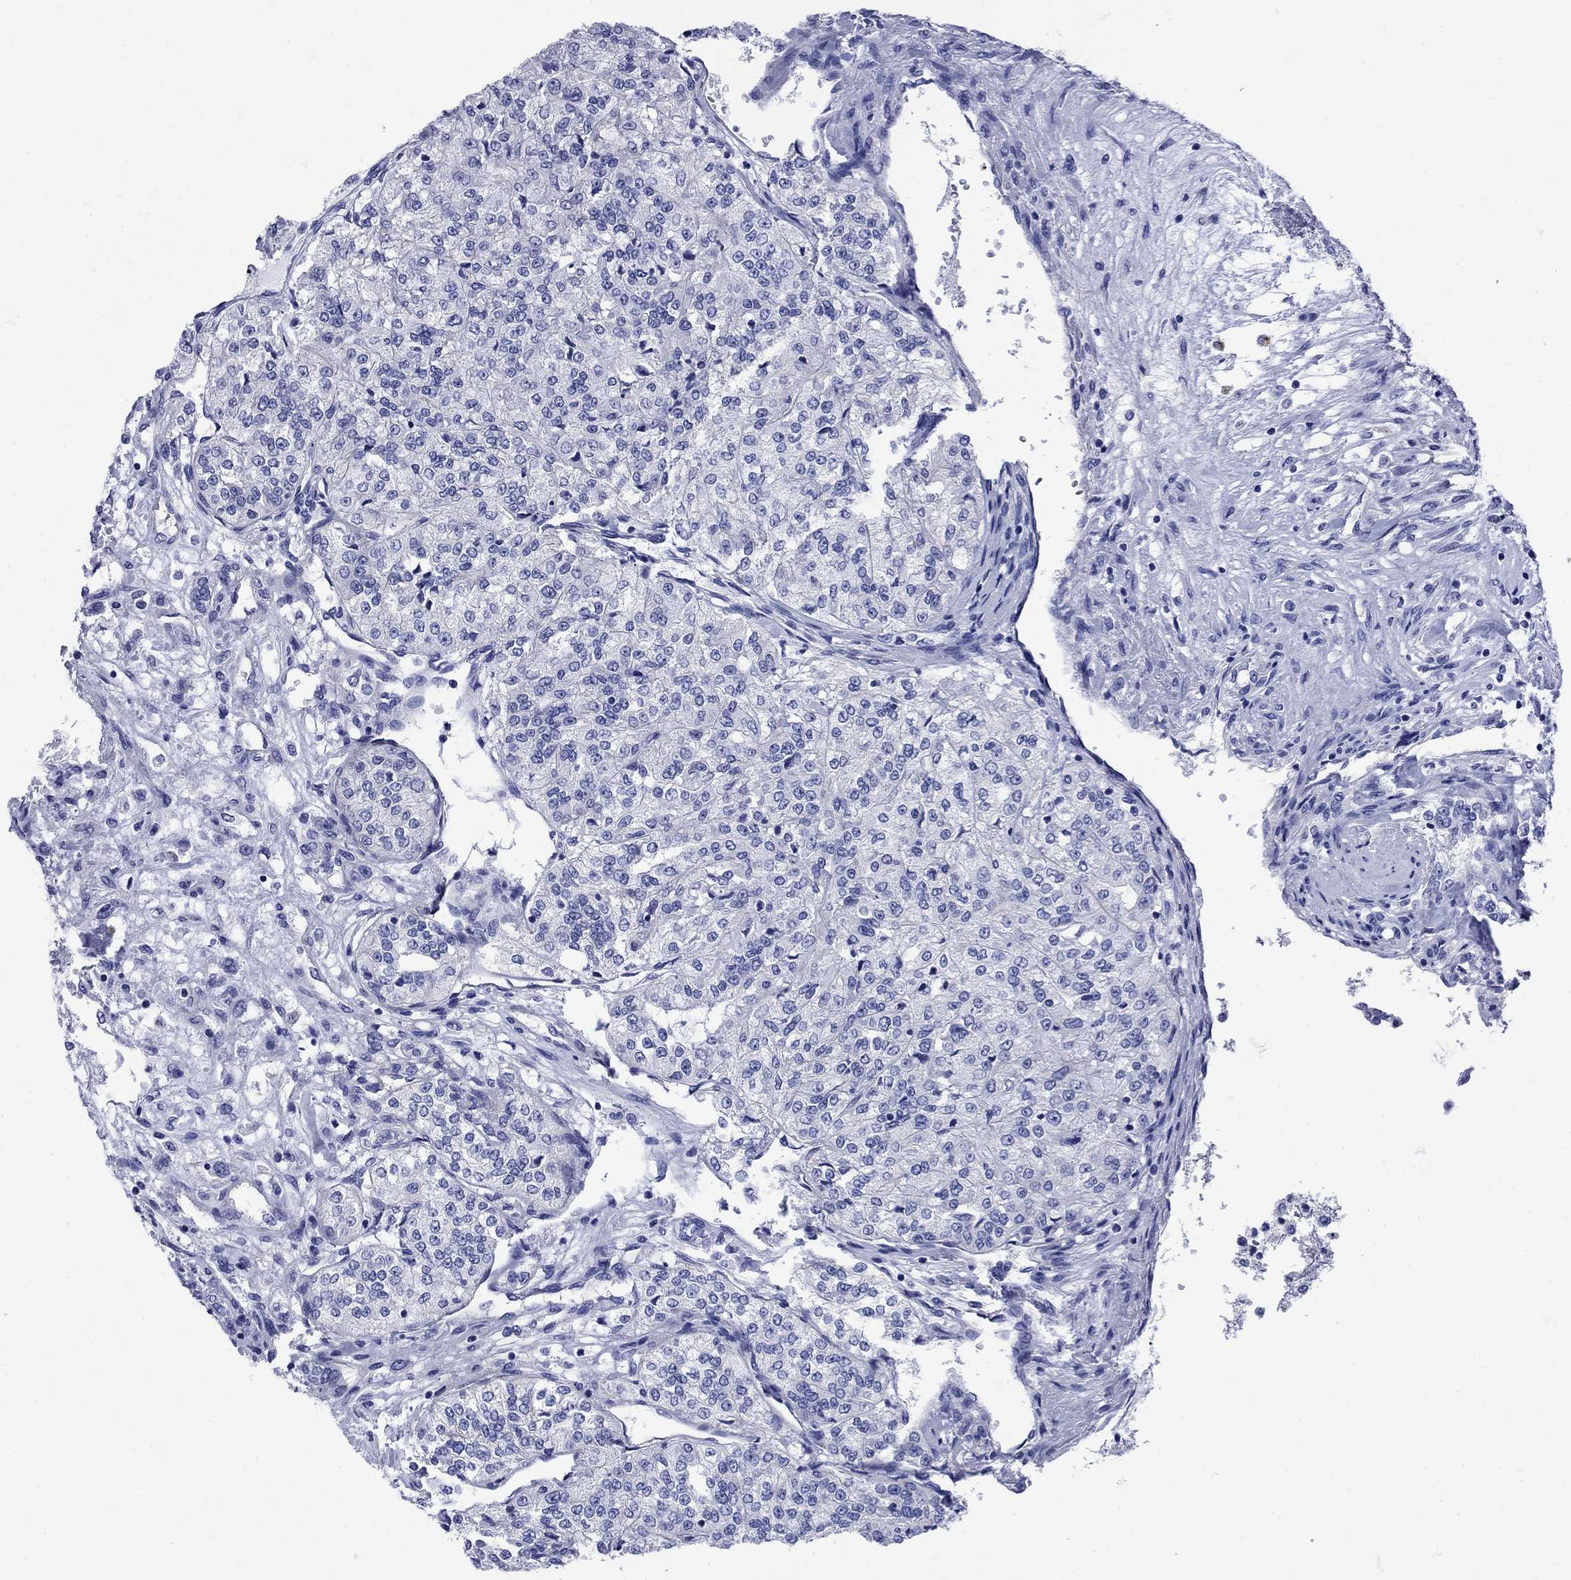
{"staining": {"intensity": "negative", "quantity": "none", "location": "none"}, "tissue": "renal cancer", "cell_type": "Tumor cells", "image_type": "cancer", "snomed": [{"axis": "morphology", "description": "Adenocarcinoma, NOS"}, {"axis": "topography", "description": "Kidney"}], "caption": "Human renal adenocarcinoma stained for a protein using immunohistochemistry reveals no expression in tumor cells.", "gene": "SLC1A2", "patient": {"sex": "female", "age": 63}}